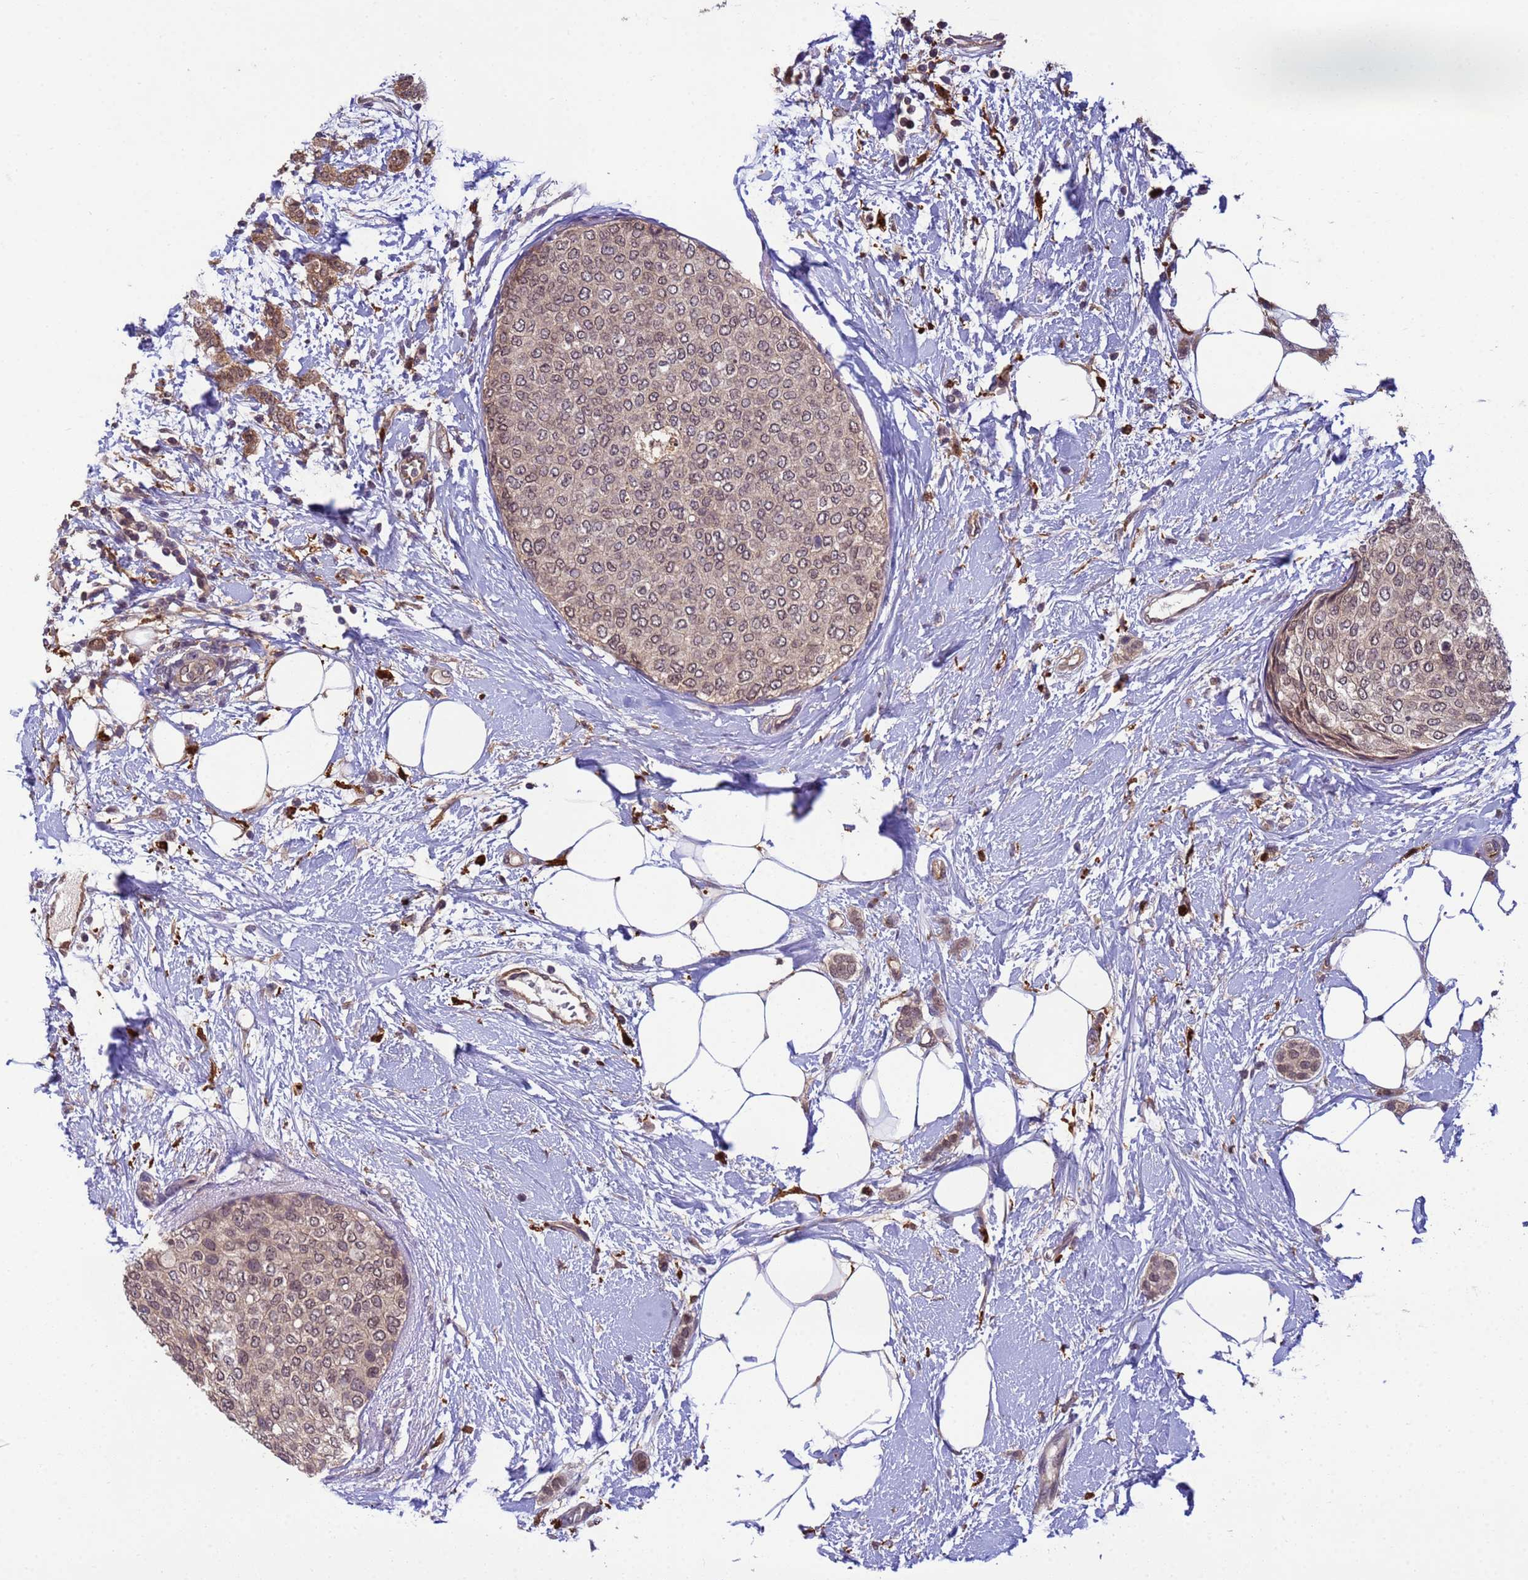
{"staining": {"intensity": "weak", "quantity": ">75%", "location": "cytoplasmic/membranous,nuclear"}, "tissue": "breast cancer", "cell_type": "Tumor cells", "image_type": "cancer", "snomed": [{"axis": "morphology", "description": "Duct carcinoma"}, {"axis": "topography", "description": "Breast"}], "caption": "Tumor cells exhibit low levels of weak cytoplasmic/membranous and nuclear staining in about >75% of cells in human intraductal carcinoma (breast).", "gene": "NPEPPS", "patient": {"sex": "female", "age": 72}}